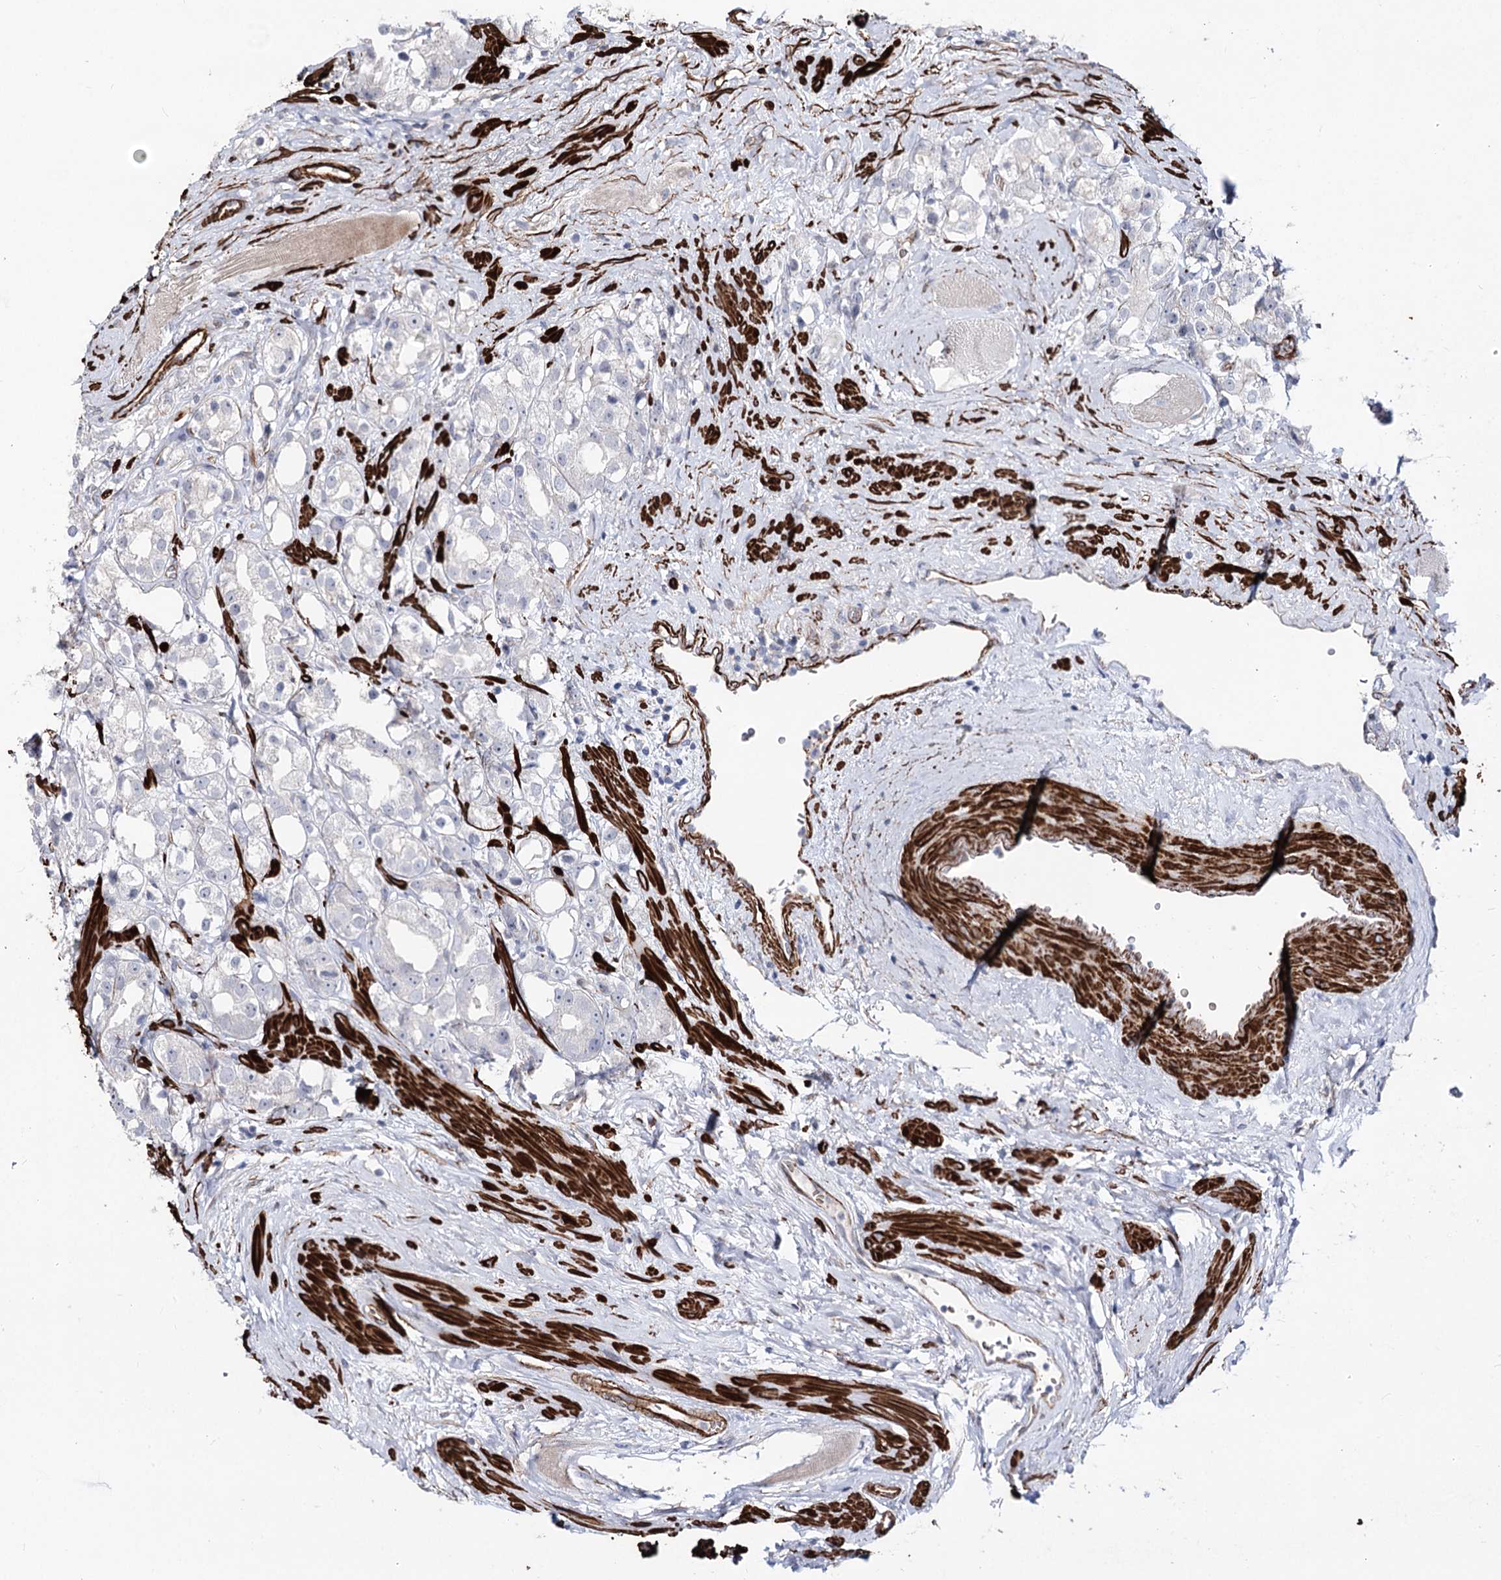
{"staining": {"intensity": "negative", "quantity": "none", "location": "none"}, "tissue": "prostate cancer", "cell_type": "Tumor cells", "image_type": "cancer", "snomed": [{"axis": "morphology", "description": "Adenocarcinoma, NOS"}, {"axis": "topography", "description": "Prostate"}], "caption": "Tumor cells show no significant protein staining in adenocarcinoma (prostate).", "gene": "ARHGAP20", "patient": {"sex": "male", "age": 79}}